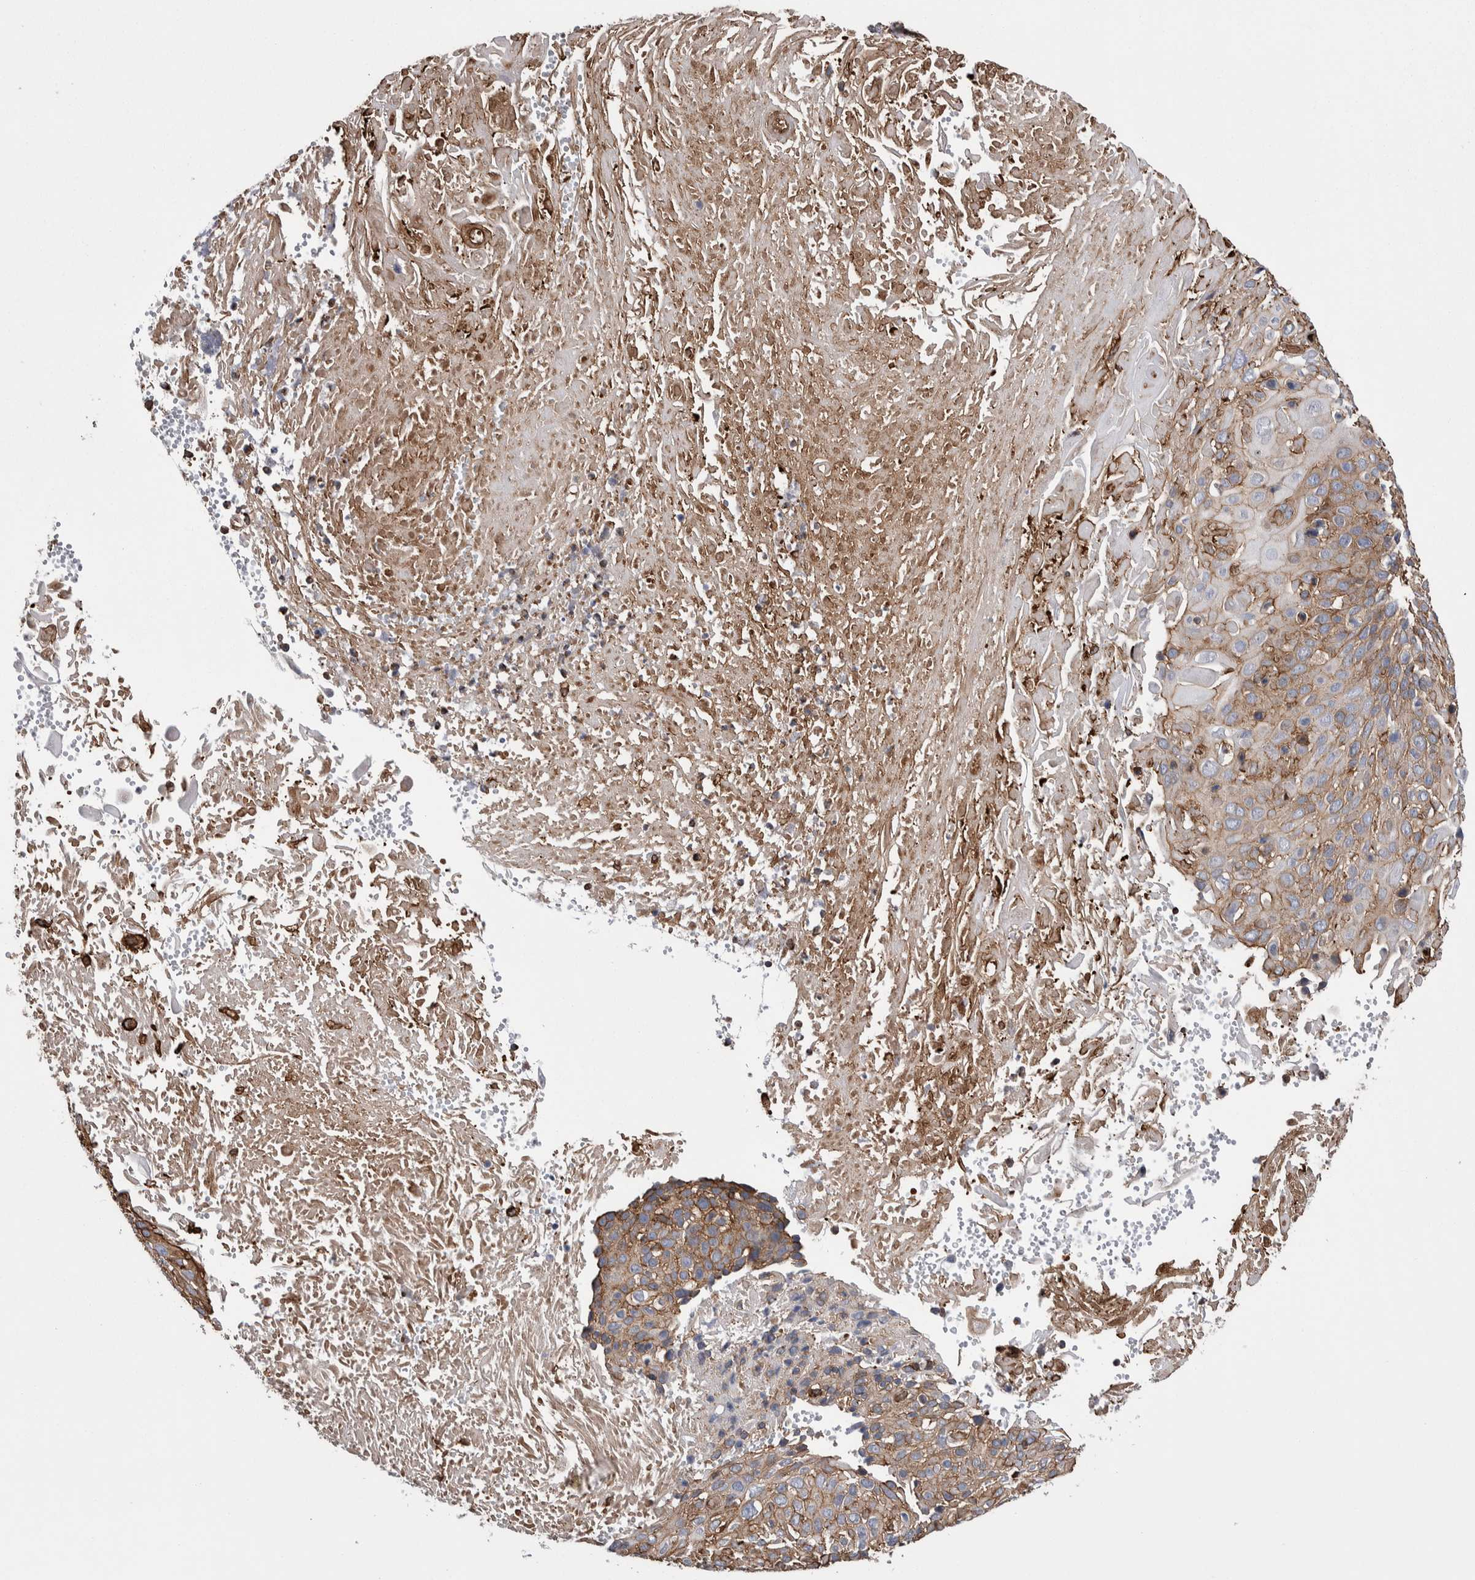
{"staining": {"intensity": "moderate", "quantity": ">75%", "location": "cytoplasmic/membranous"}, "tissue": "cervical cancer", "cell_type": "Tumor cells", "image_type": "cancer", "snomed": [{"axis": "morphology", "description": "Squamous cell carcinoma, NOS"}, {"axis": "topography", "description": "Cervix"}], "caption": "Tumor cells display medium levels of moderate cytoplasmic/membranous positivity in about >75% of cells in human cervical cancer.", "gene": "KIF12", "patient": {"sex": "female", "age": 74}}